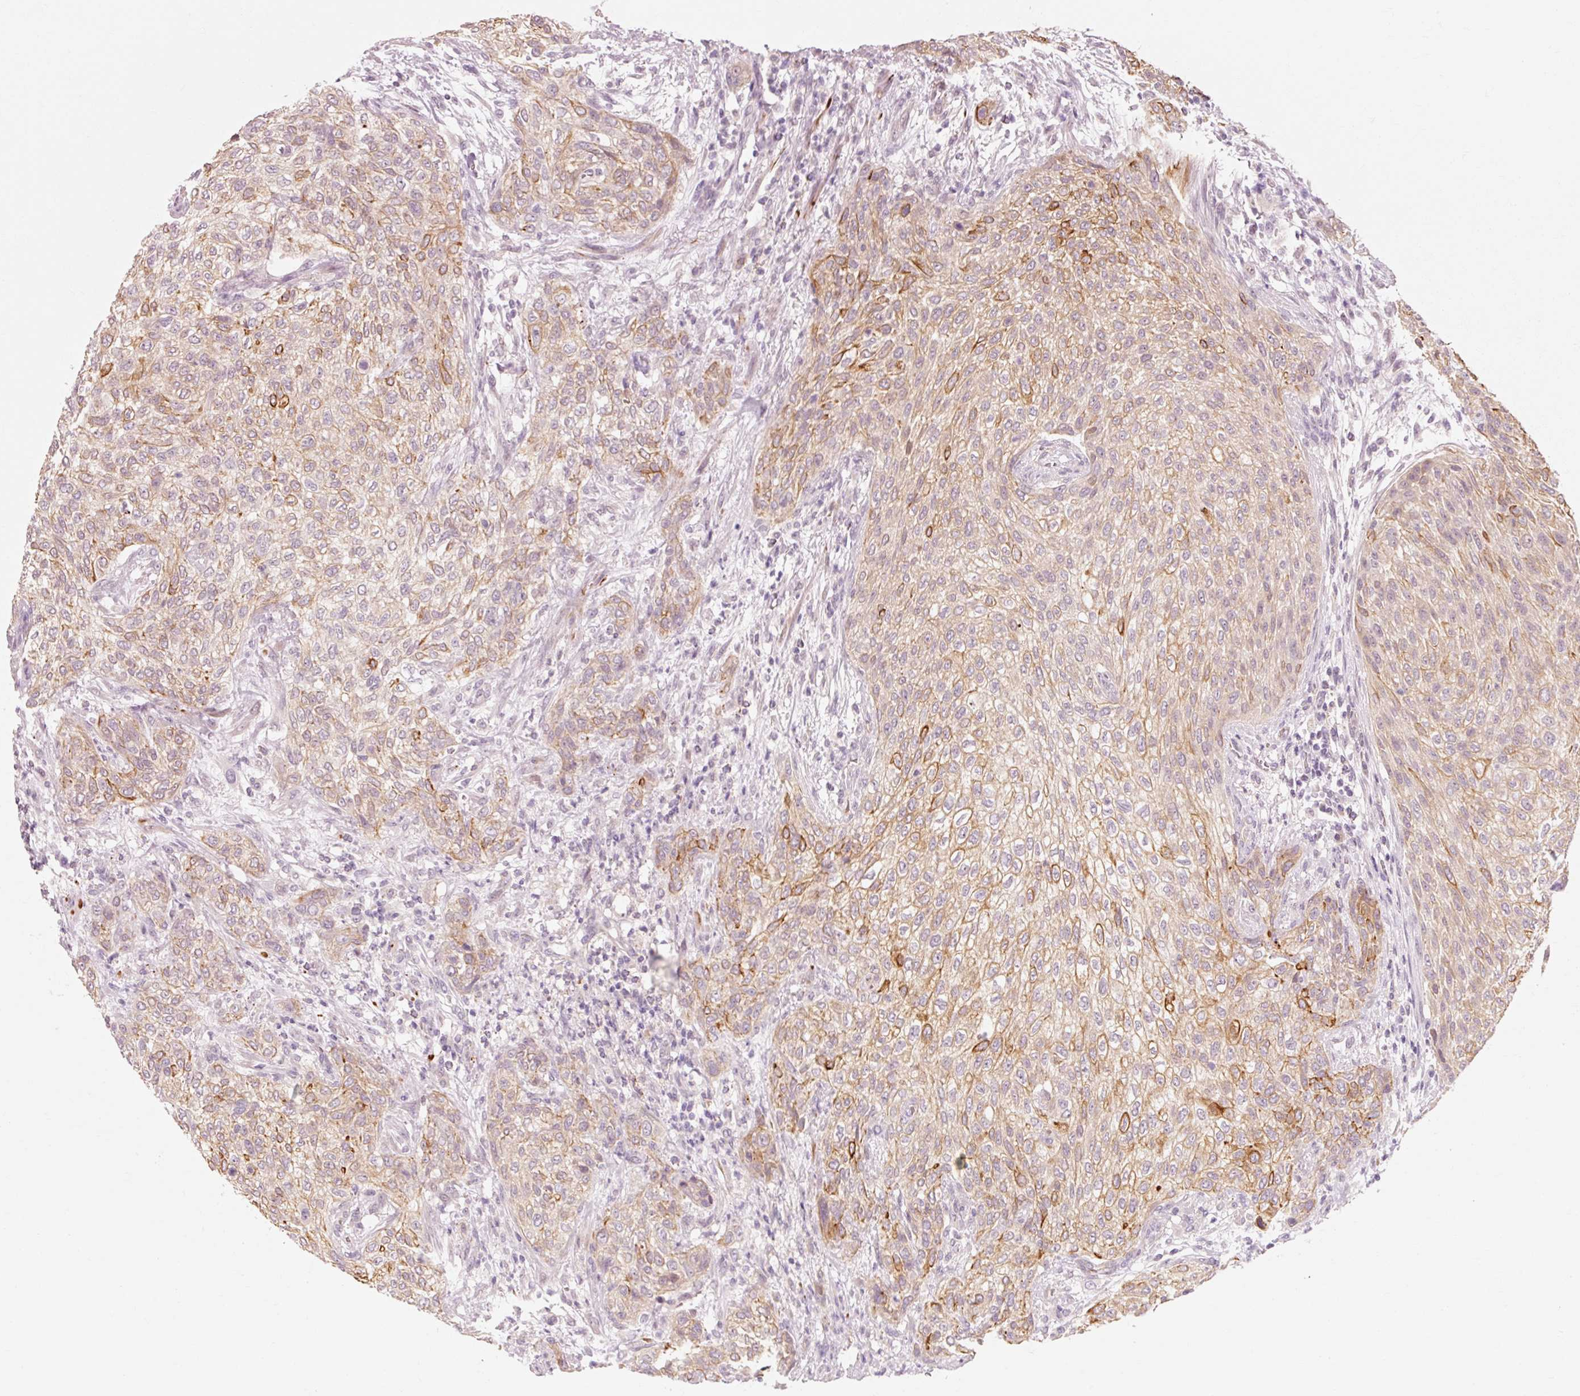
{"staining": {"intensity": "moderate", "quantity": "25%-75%", "location": "cytoplasmic/membranous"}, "tissue": "urothelial cancer", "cell_type": "Tumor cells", "image_type": "cancer", "snomed": [{"axis": "morphology", "description": "Urothelial carcinoma, High grade"}, {"axis": "topography", "description": "Urinary bladder"}], "caption": "Protein analysis of urothelial cancer tissue exhibits moderate cytoplasmic/membranous expression in about 25%-75% of tumor cells.", "gene": "TRIM73", "patient": {"sex": "male", "age": 35}}